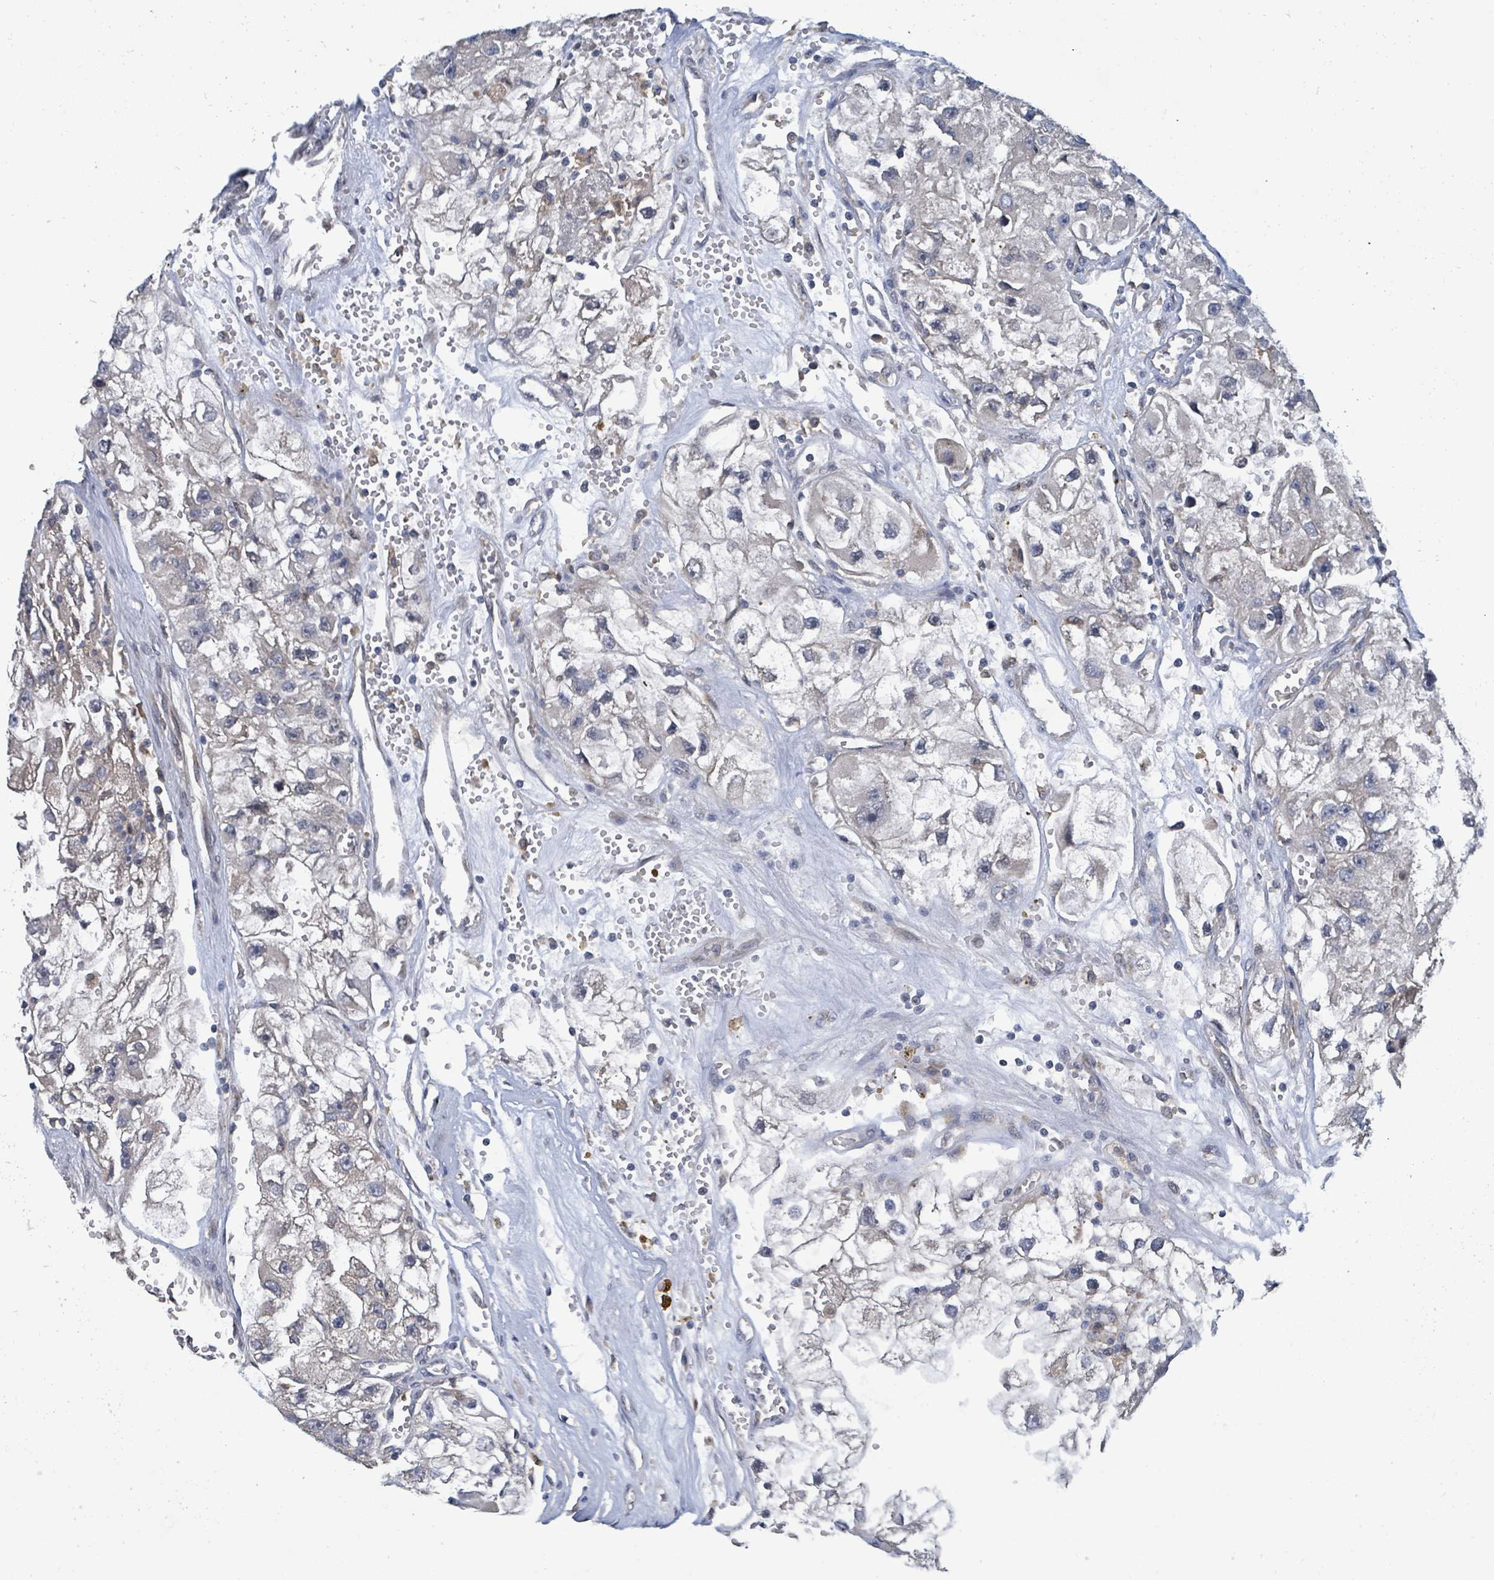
{"staining": {"intensity": "negative", "quantity": "none", "location": "none"}, "tissue": "renal cancer", "cell_type": "Tumor cells", "image_type": "cancer", "snomed": [{"axis": "morphology", "description": "Adenocarcinoma, NOS"}, {"axis": "topography", "description": "Kidney"}], "caption": "The histopathology image reveals no staining of tumor cells in renal cancer.", "gene": "CCDC121", "patient": {"sex": "male", "age": 63}}